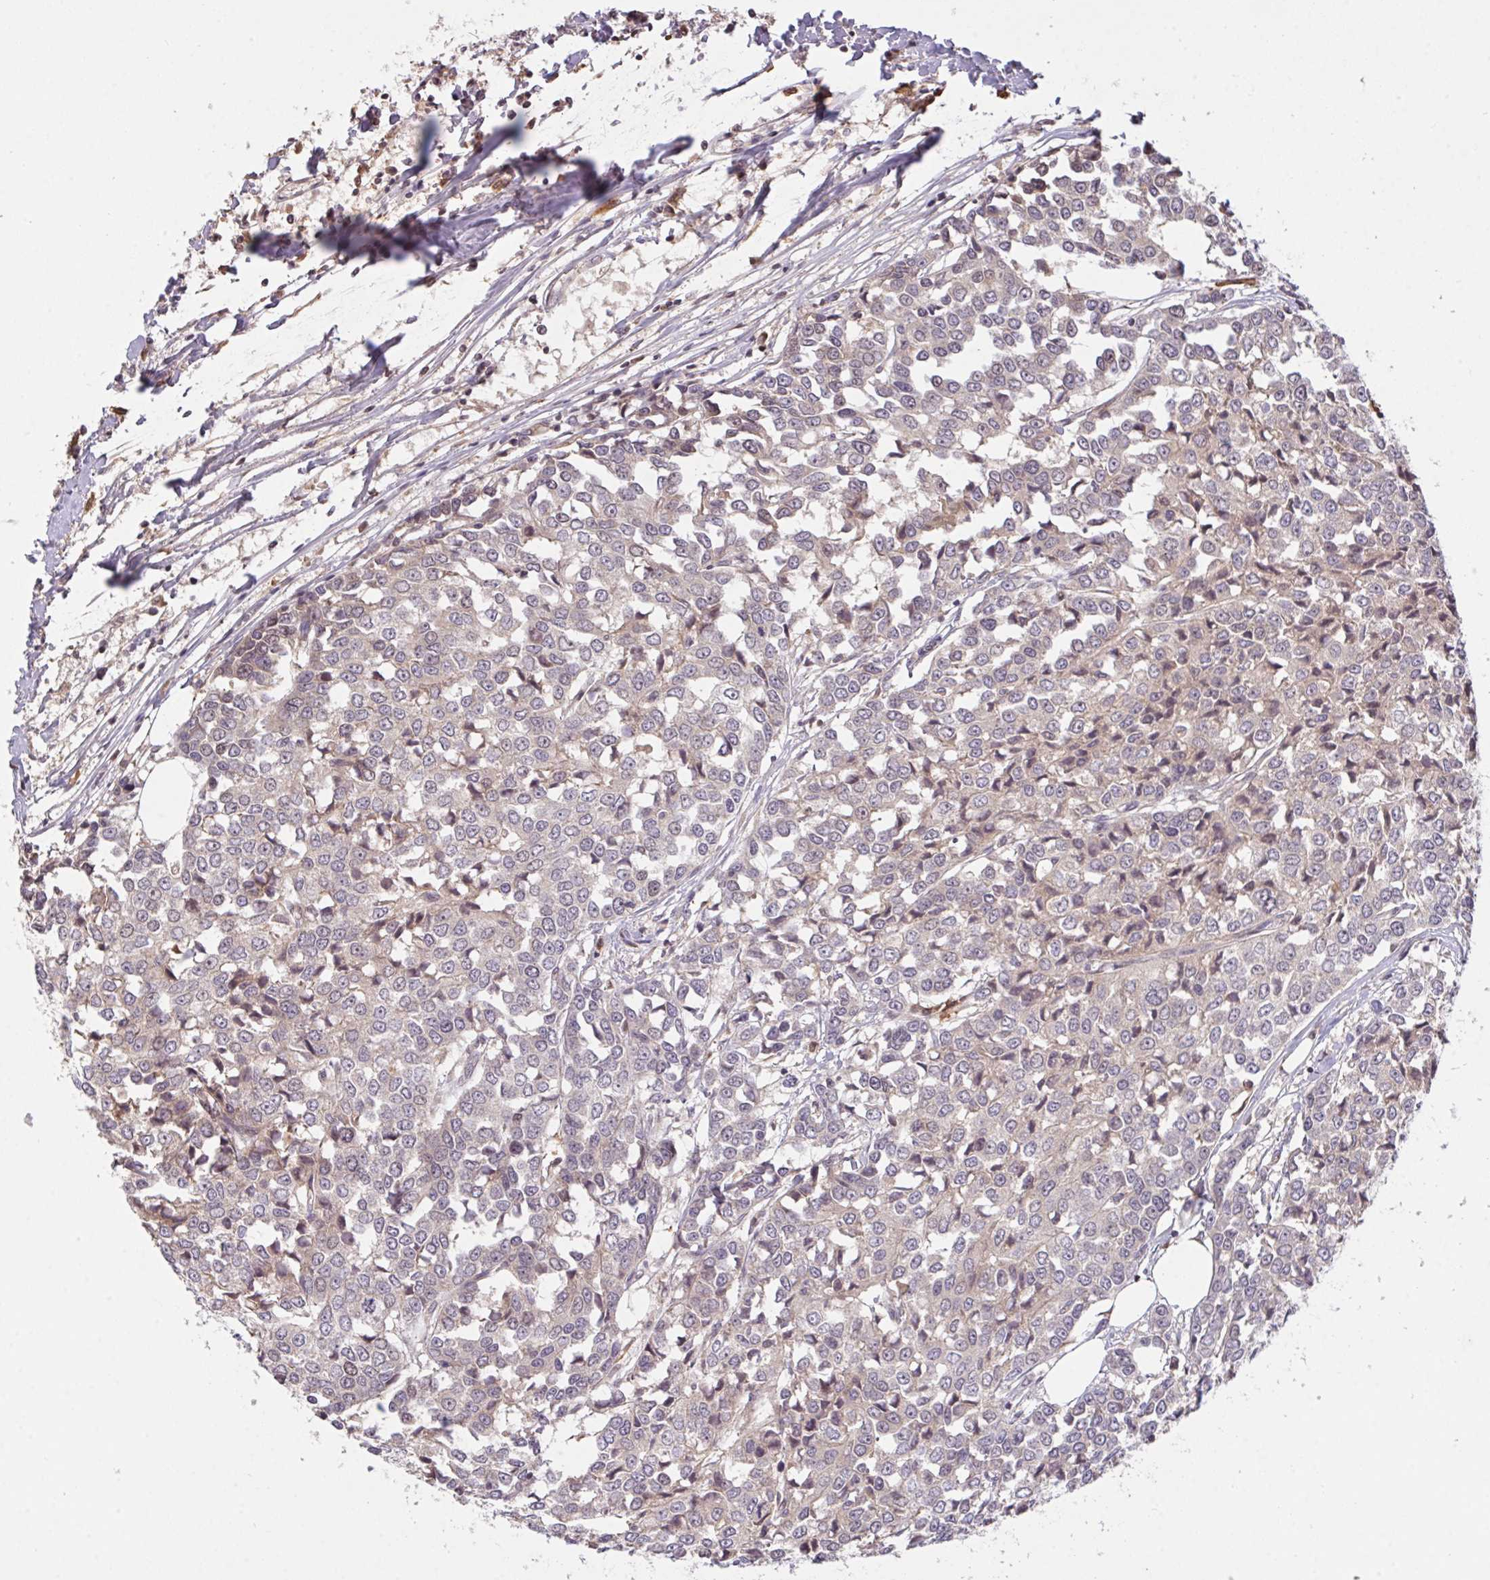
{"staining": {"intensity": "negative", "quantity": "none", "location": "none"}, "tissue": "breast cancer", "cell_type": "Tumor cells", "image_type": "cancer", "snomed": [{"axis": "morphology", "description": "Duct carcinoma"}, {"axis": "topography", "description": "Breast"}], "caption": "Immunohistochemistry histopathology image of breast cancer (invasive ductal carcinoma) stained for a protein (brown), which exhibits no positivity in tumor cells.", "gene": "FCER1A", "patient": {"sex": "female", "age": 80}}